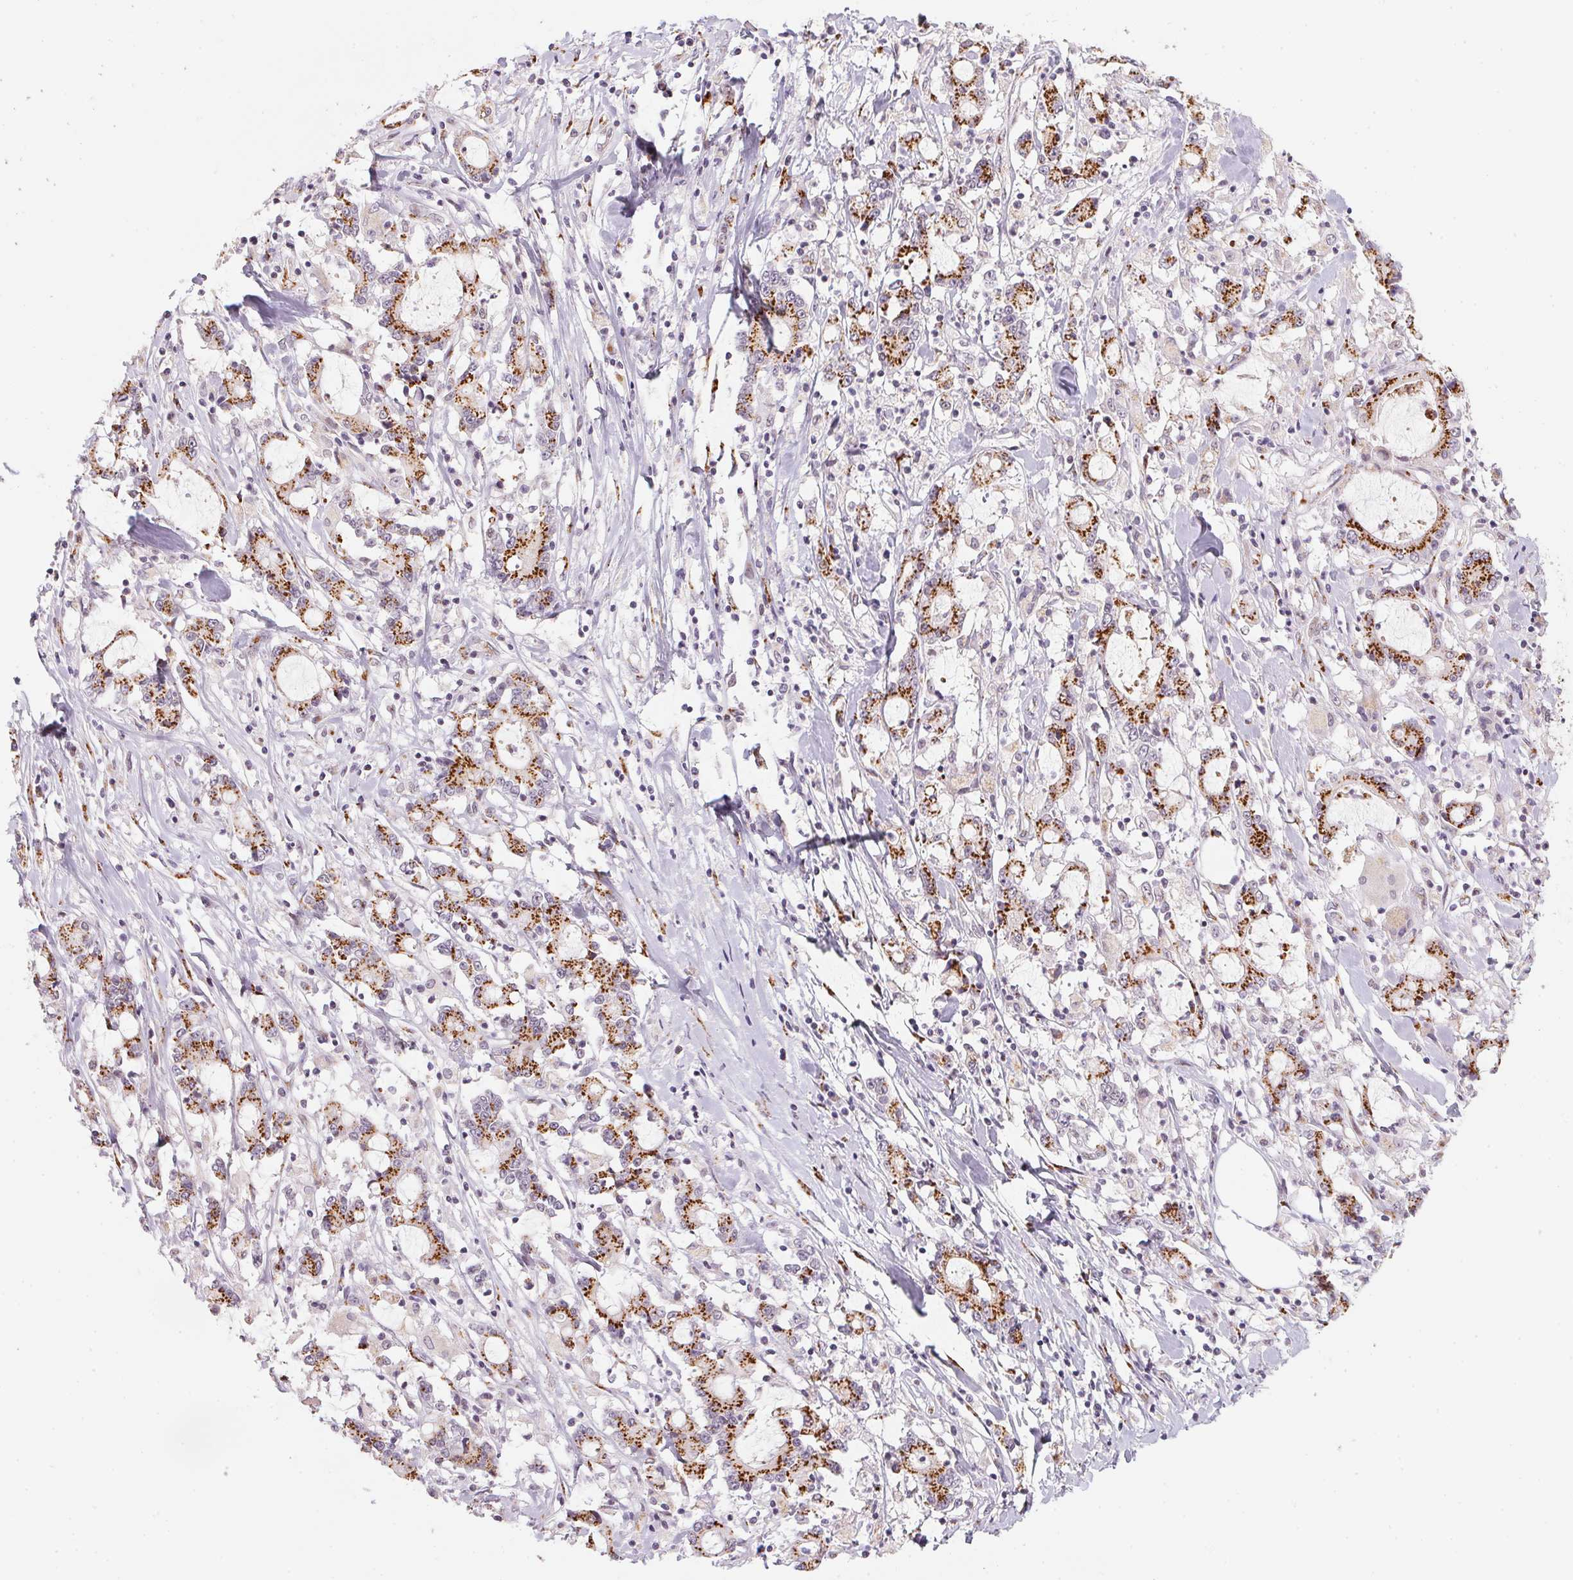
{"staining": {"intensity": "strong", "quantity": ">75%", "location": "cytoplasmic/membranous"}, "tissue": "stomach cancer", "cell_type": "Tumor cells", "image_type": "cancer", "snomed": [{"axis": "morphology", "description": "Adenocarcinoma, NOS"}, {"axis": "topography", "description": "Stomach, upper"}], "caption": "A brown stain highlights strong cytoplasmic/membranous staining of a protein in human adenocarcinoma (stomach) tumor cells.", "gene": "RAB22A", "patient": {"sex": "male", "age": 68}}